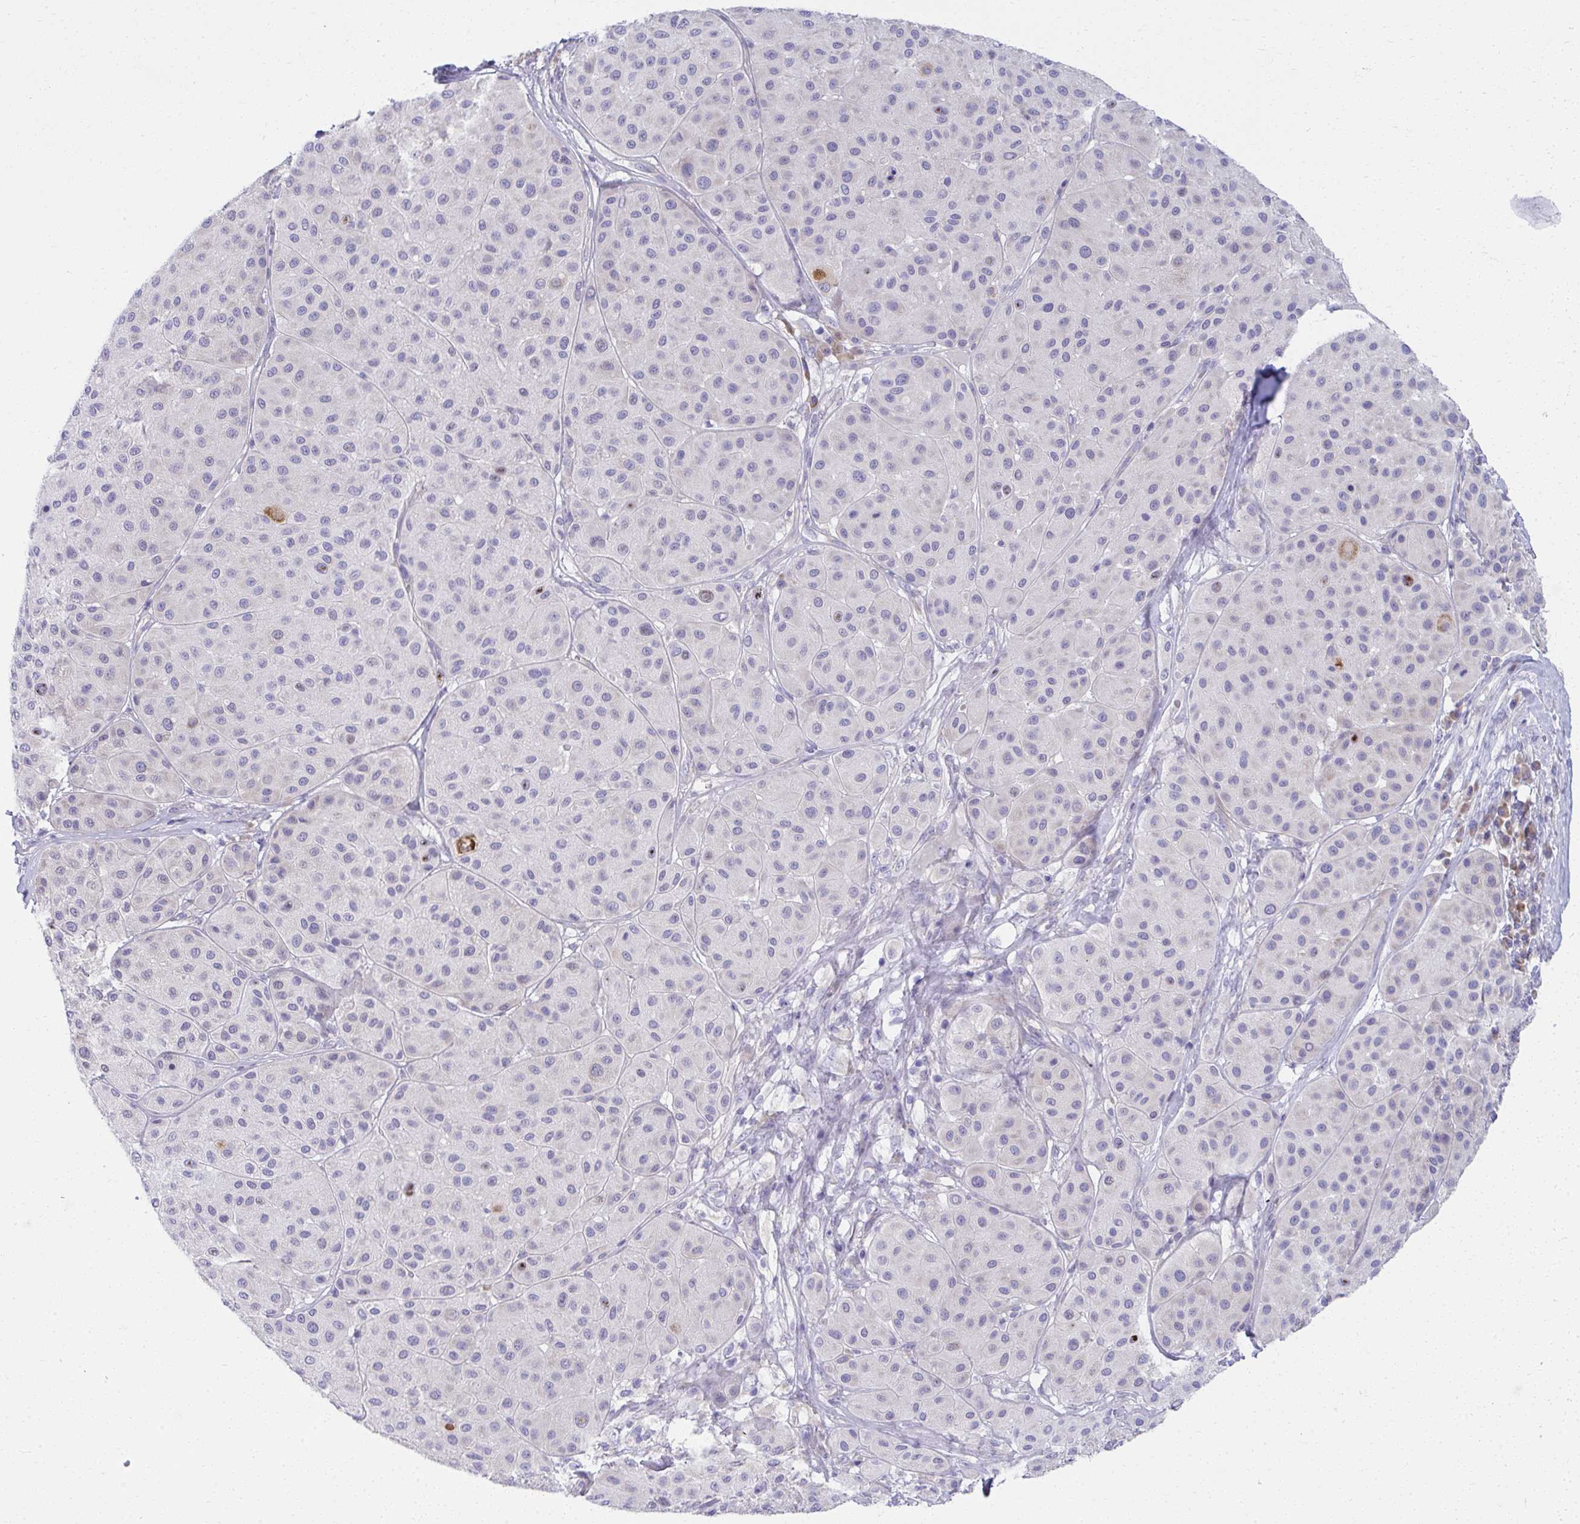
{"staining": {"intensity": "negative", "quantity": "none", "location": "none"}, "tissue": "melanoma", "cell_type": "Tumor cells", "image_type": "cancer", "snomed": [{"axis": "morphology", "description": "Malignant melanoma, Metastatic site"}, {"axis": "topography", "description": "Smooth muscle"}], "caption": "There is no significant staining in tumor cells of malignant melanoma (metastatic site).", "gene": "FASLG", "patient": {"sex": "male", "age": 41}}